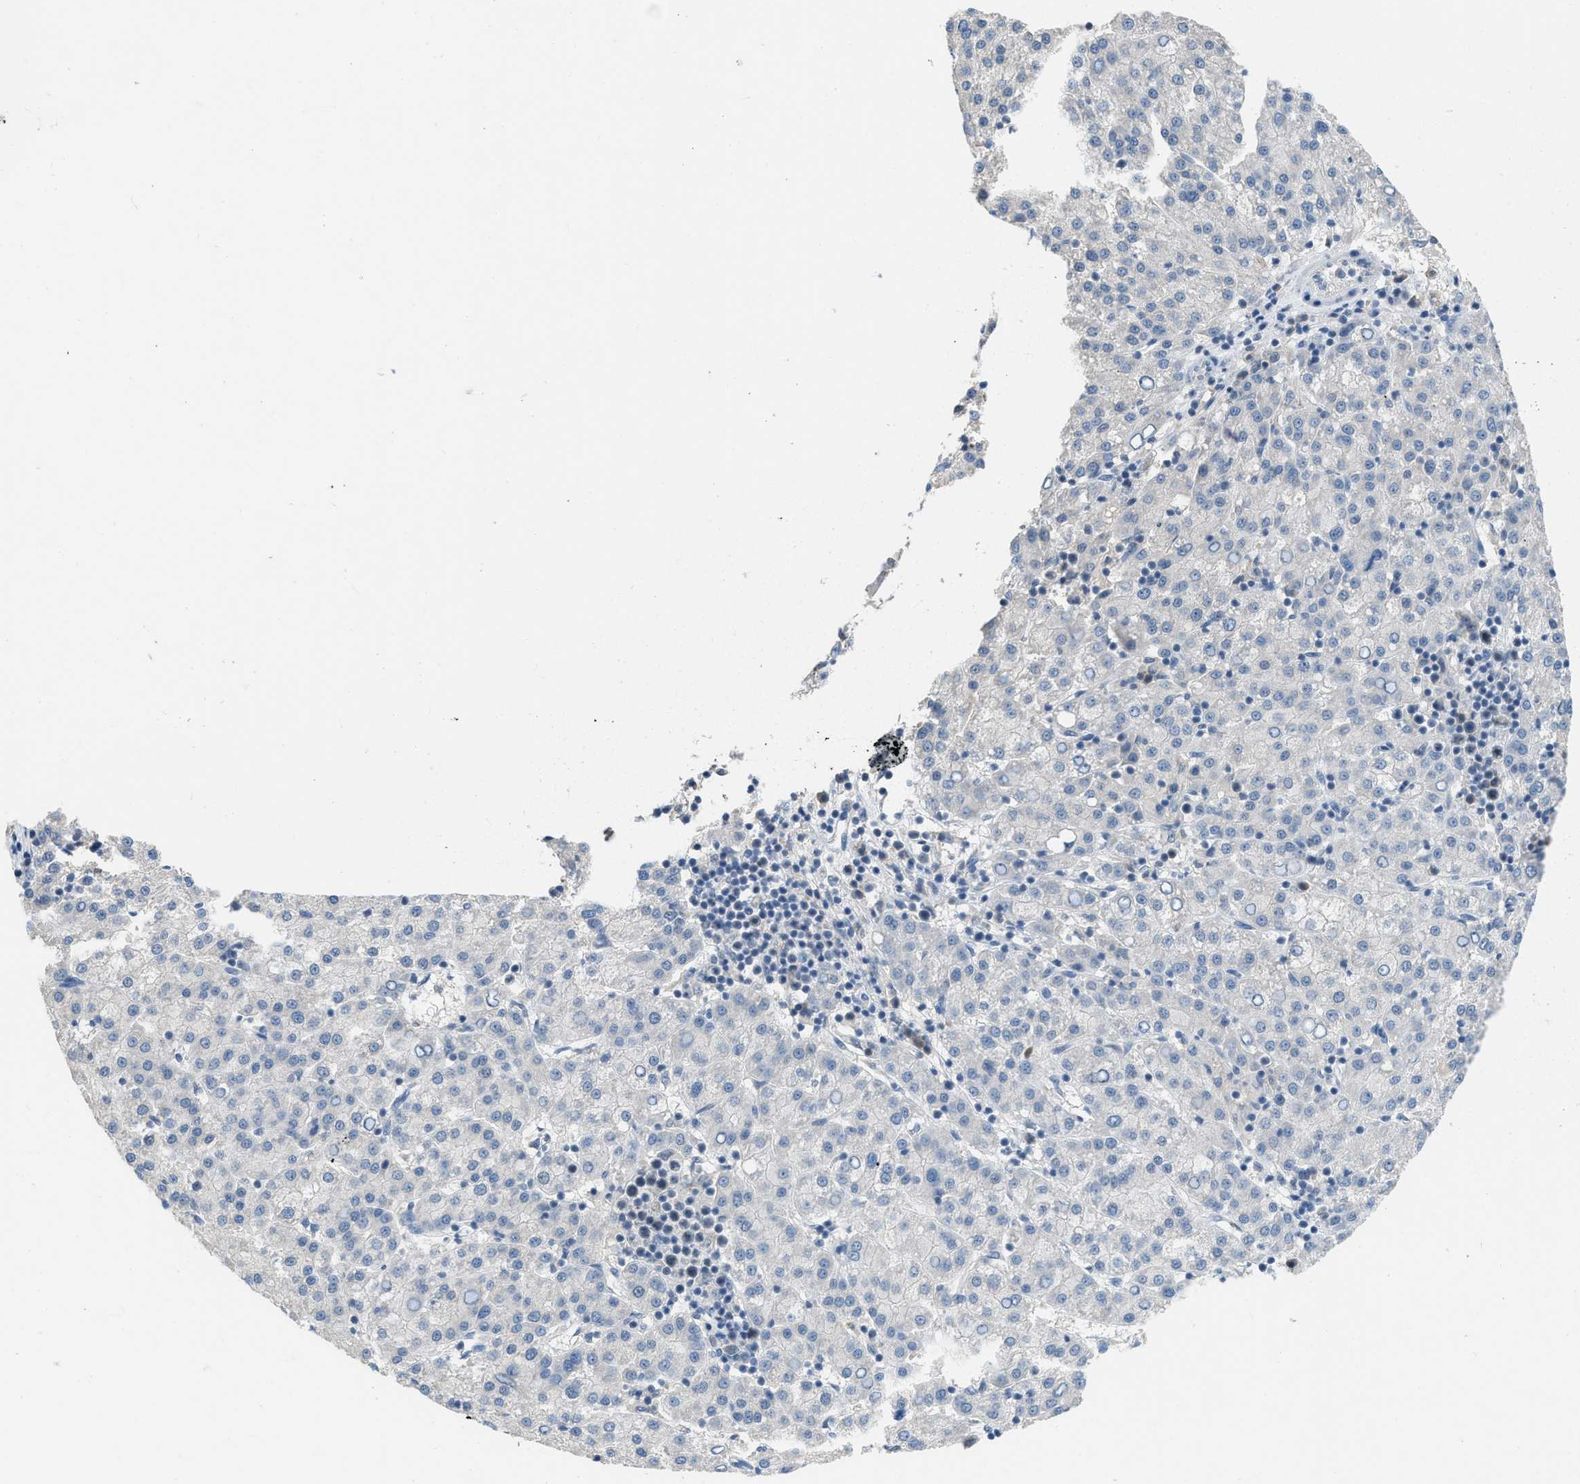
{"staining": {"intensity": "negative", "quantity": "none", "location": "none"}, "tissue": "liver cancer", "cell_type": "Tumor cells", "image_type": "cancer", "snomed": [{"axis": "morphology", "description": "Carcinoma, Hepatocellular, NOS"}, {"axis": "topography", "description": "Liver"}], "caption": "This is a histopathology image of IHC staining of liver hepatocellular carcinoma, which shows no expression in tumor cells. The staining was performed using DAB (3,3'-diaminobenzidine) to visualize the protein expression in brown, while the nuclei were stained in blue with hematoxylin (Magnification: 20x).", "gene": "MIS18A", "patient": {"sex": "female", "age": 58}}